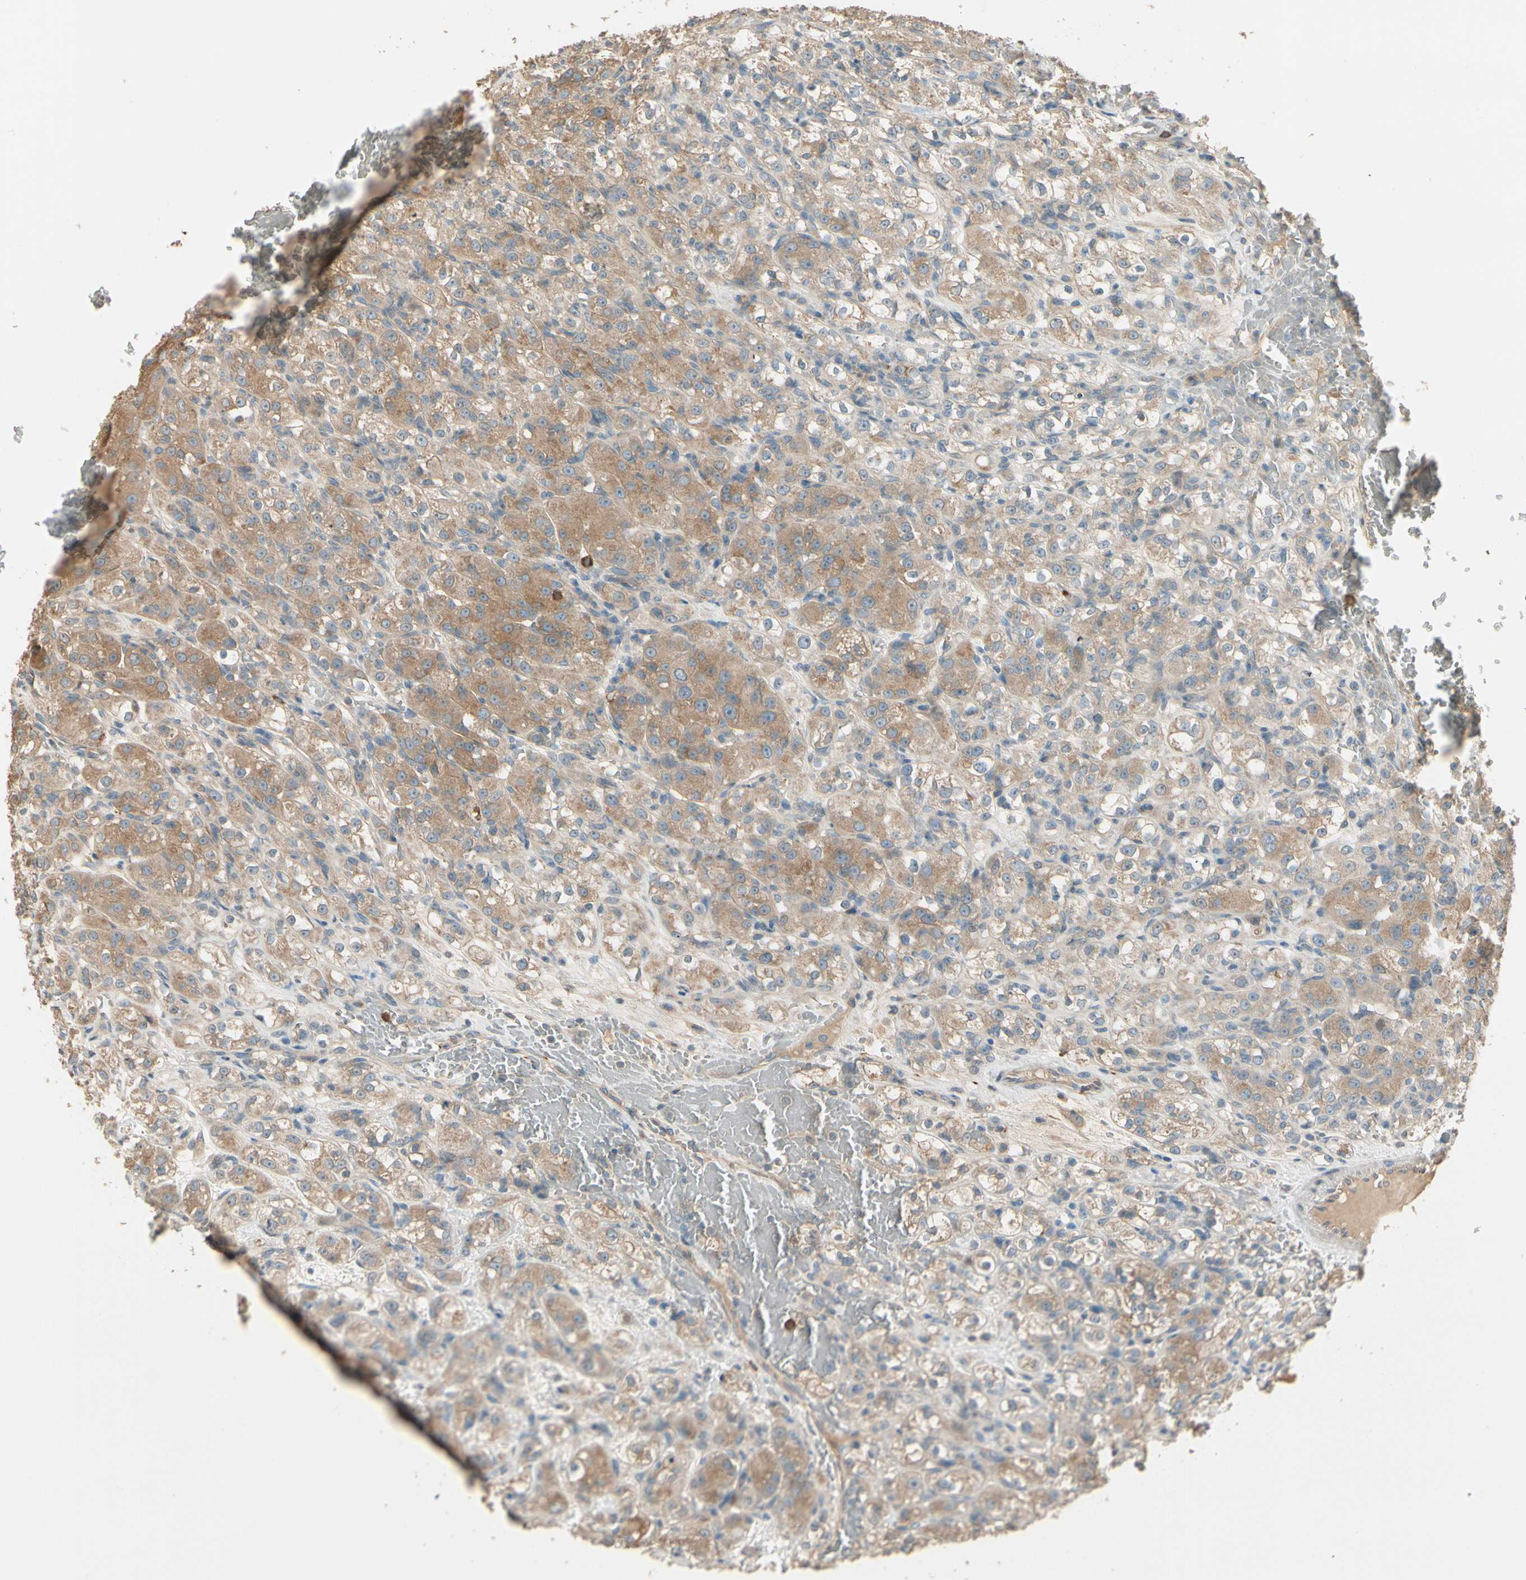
{"staining": {"intensity": "moderate", "quantity": "25%-75%", "location": "cytoplasmic/membranous"}, "tissue": "renal cancer", "cell_type": "Tumor cells", "image_type": "cancer", "snomed": [{"axis": "morphology", "description": "Normal tissue, NOS"}, {"axis": "morphology", "description": "Adenocarcinoma, NOS"}, {"axis": "topography", "description": "Kidney"}], "caption": "Tumor cells show moderate cytoplasmic/membranous expression in about 25%-75% of cells in renal cancer (adenocarcinoma).", "gene": "TNFRSF21", "patient": {"sex": "male", "age": 61}}